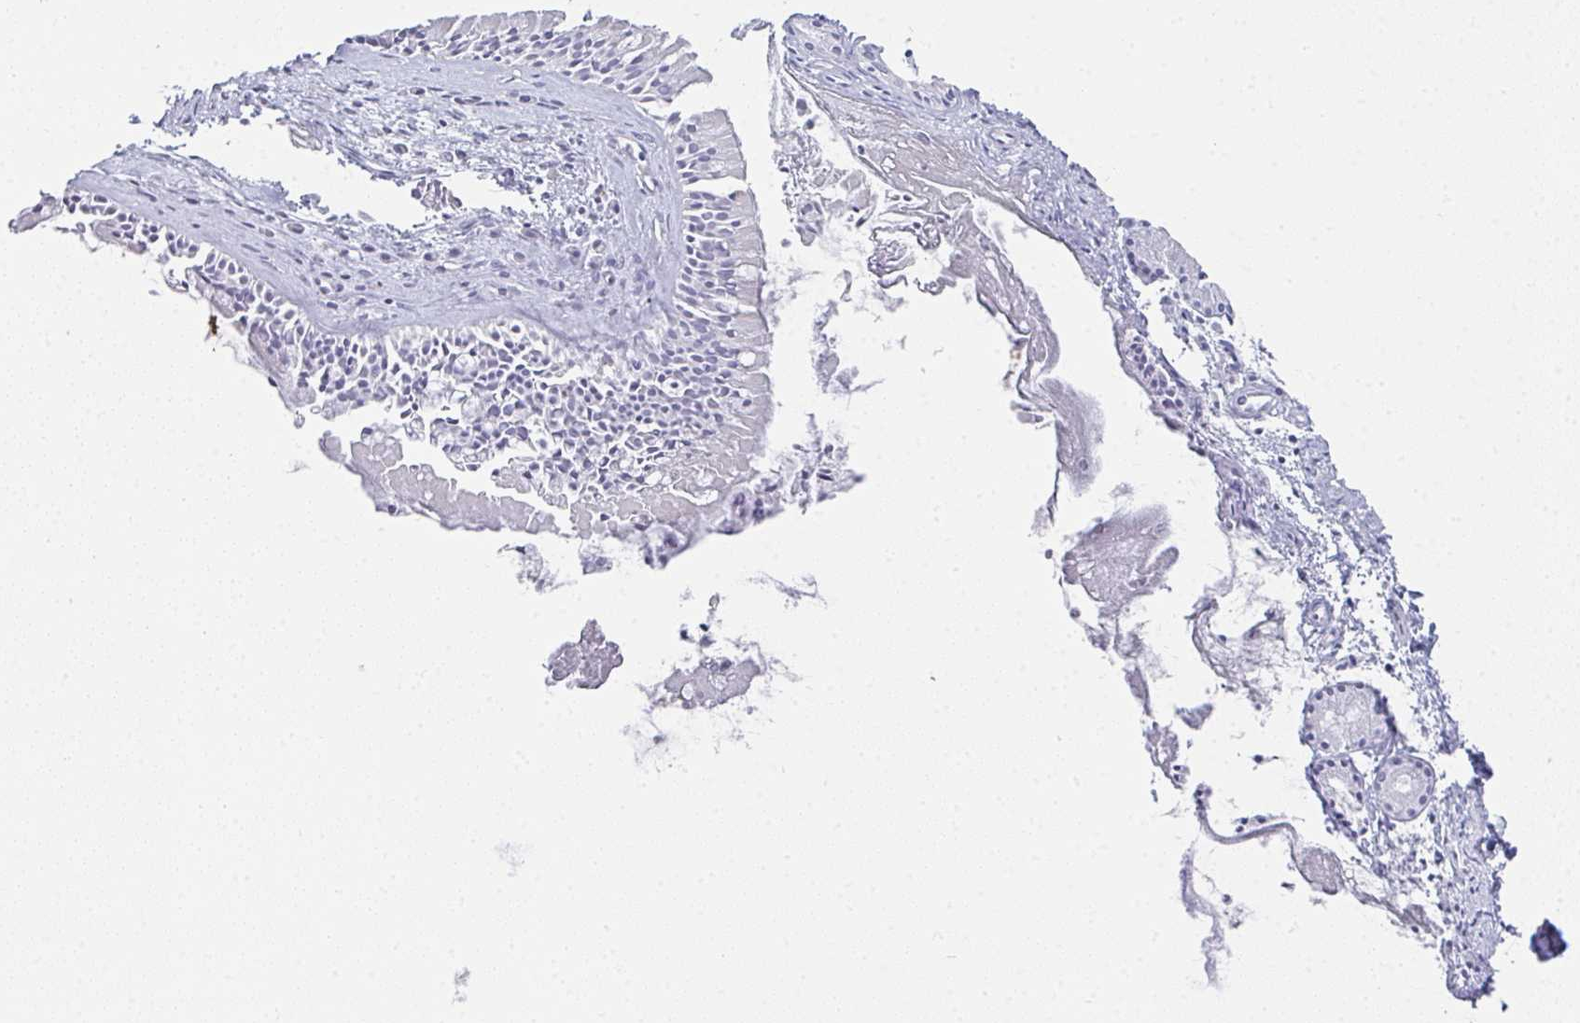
{"staining": {"intensity": "negative", "quantity": "none", "location": "none"}, "tissue": "nasopharynx", "cell_type": "Respiratory epithelial cells", "image_type": "normal", "snomed": [{"axis": "morphology", "description": "Normal tissue, NOS"}, {"axis": "morphology", "description": "Inflammation, NOS"}, {"axis": "topography", "description": "Nasopharynx"}], "caption": "An IHC image of unremarkable nasopharynx is shown. There is no staining in respiratory epithelial cells of nasopharynx.", "gene": "SYCP1", "patient": {"sex": "male", "age": 61}}